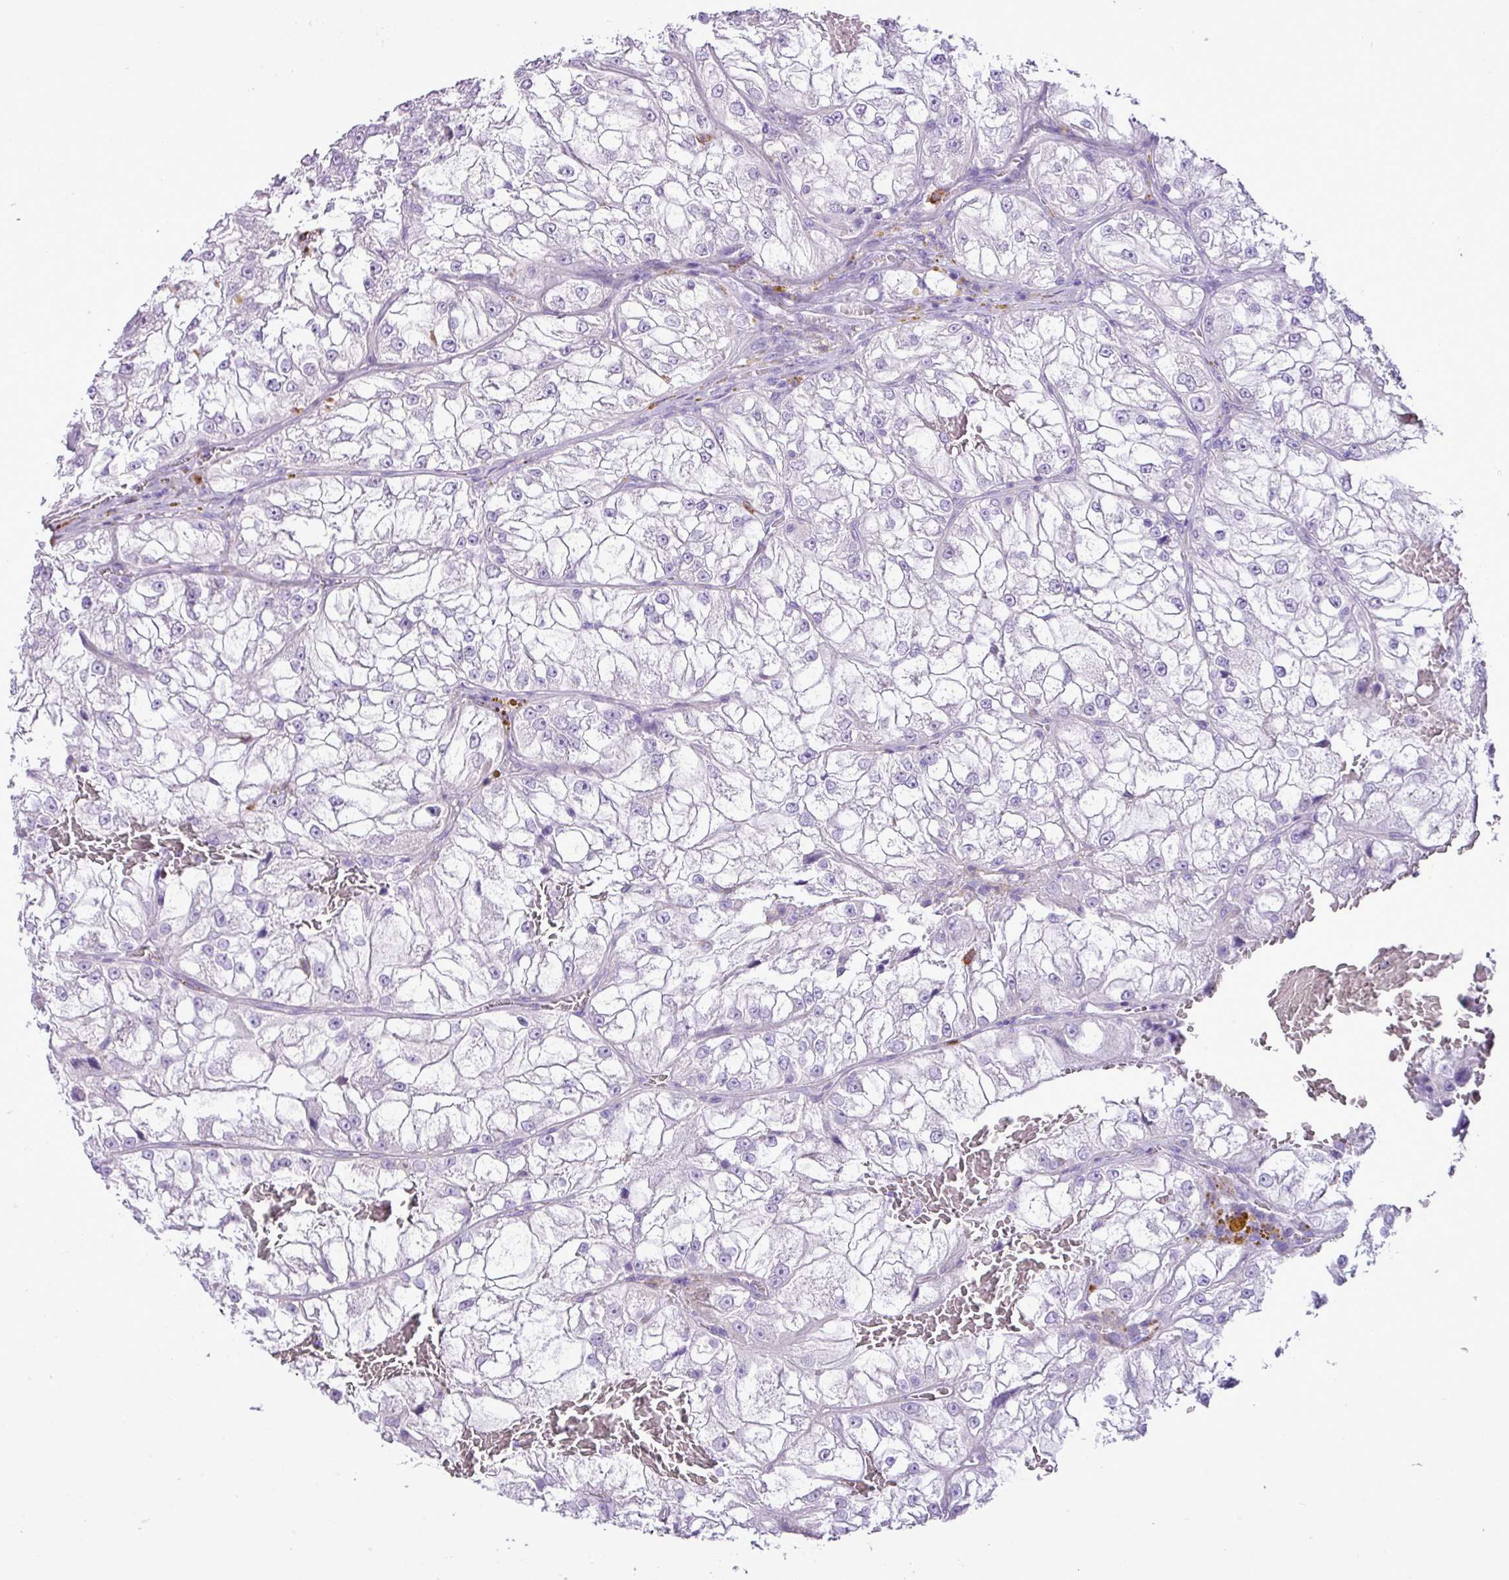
{"staining": {"intensity": "negative", "quantity": "none", "location": "none"}, "tissue": "renal cancer", "cell_type": "Tumor cells", "image_type": "cancer", "snomed": [{"axis": "morphology", "description": "Adenocarcinoma, NOS"}, {"axis": "topography", "description": "Kidney"}], "caption": "Immunohistochemistry (IHC) of human adenocarcinoma (renal) exhibits no expression in tumor cells.", "gene": "ZSCAN5A", "patient": {"sex": "female", "age": 72}}